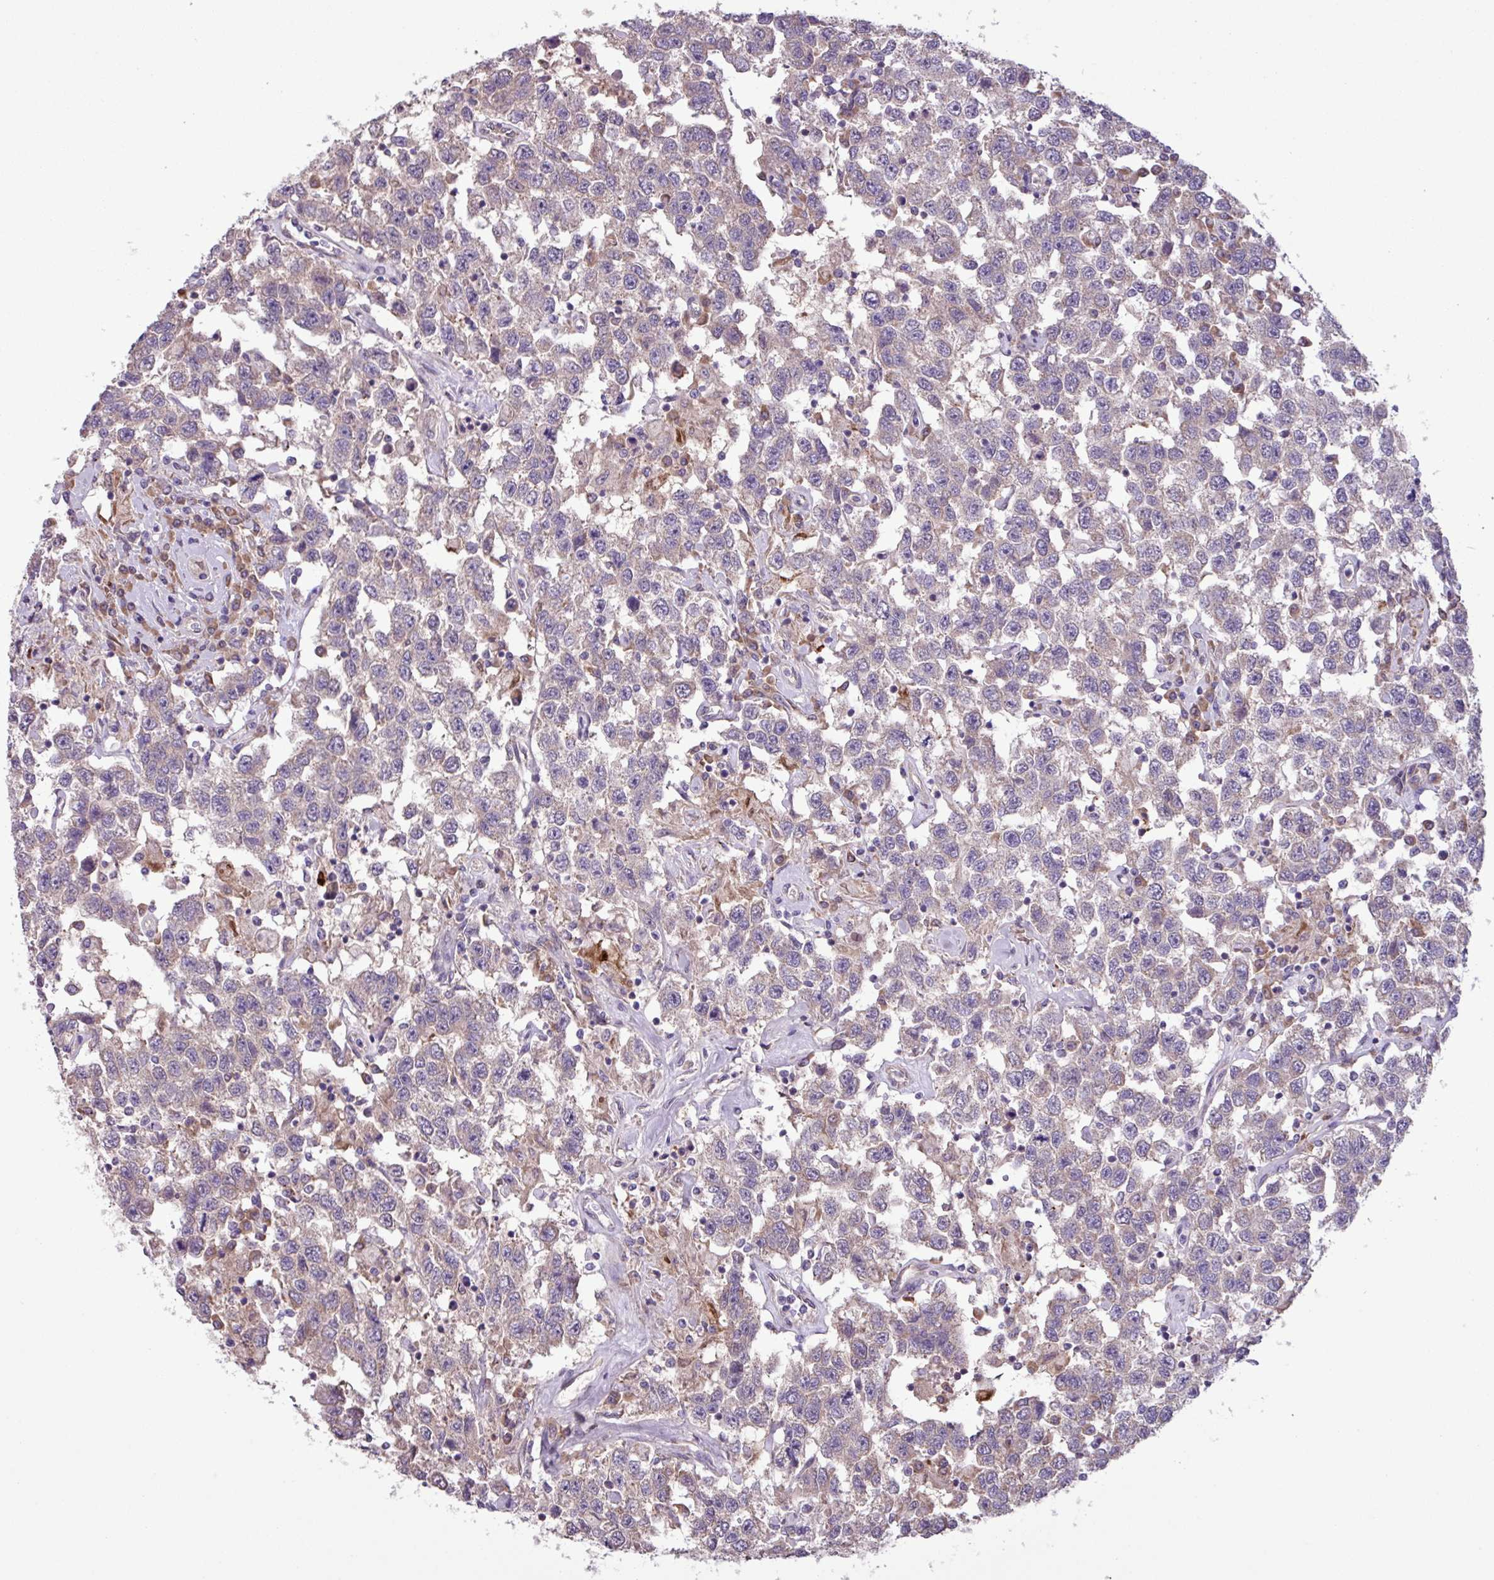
{"staining": {"intensity": "weak", "quantity": "<25%", "location": "cytoplasmic/membranous"}, "tissue": "testis cancer", "cell_type": "Tumor cells", "image_type": "cancer", "snomed": [{"axis": "morphology", "description": "Seminoma, NOS"}, {"axis": "topography", "description": "Testis"}], "caption": "Tumor cells show no significant protein positivity in seminoma (testis). (IHC, brightfield microscopy, high magnification).", "gene": "C20orf27", "patient": {"sex": "male", "age": 41}}